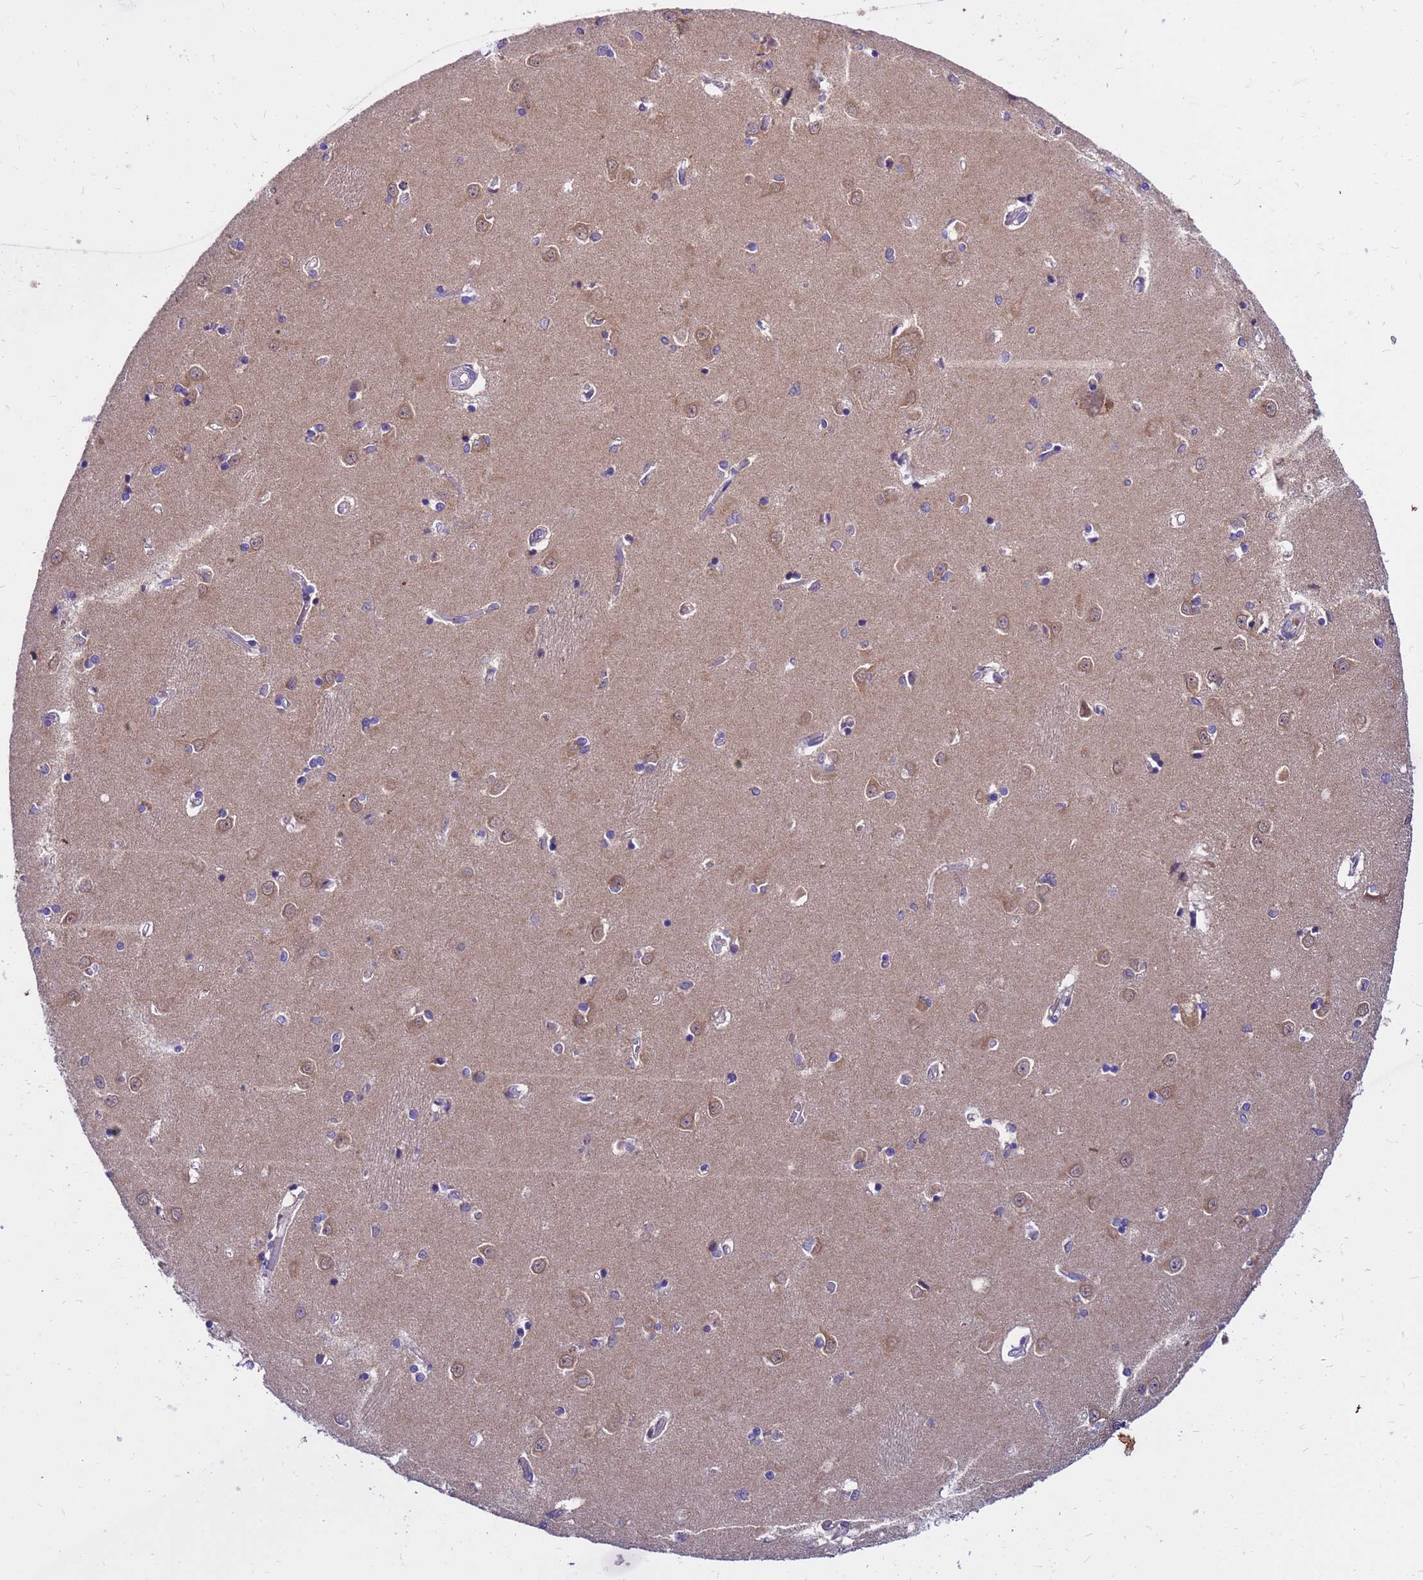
{"staining": {"intensity": "weak", "quantity": "<25%", "location": "cytoplasmic/membranous"}, "tissue": "caudate", "cell_type": "Glial cells", "image_type": "normal", "snomed": [{"axis": "morphology", "description": "Normal tissue, NOS"}, {"axis": "topography", "description": "Lateral ventricle wall"}], "caption": "A photomicrograph of caudate stained for a protein exhibits no brown staining in glial cells. (Stains: DAB immunohistochemistry (IHC) with hematoxylin counter stain, Microscopy: brightfield microscopy at high magnification).", "gene": "GET3", "patient": {"sex": "male", "age": 37}}